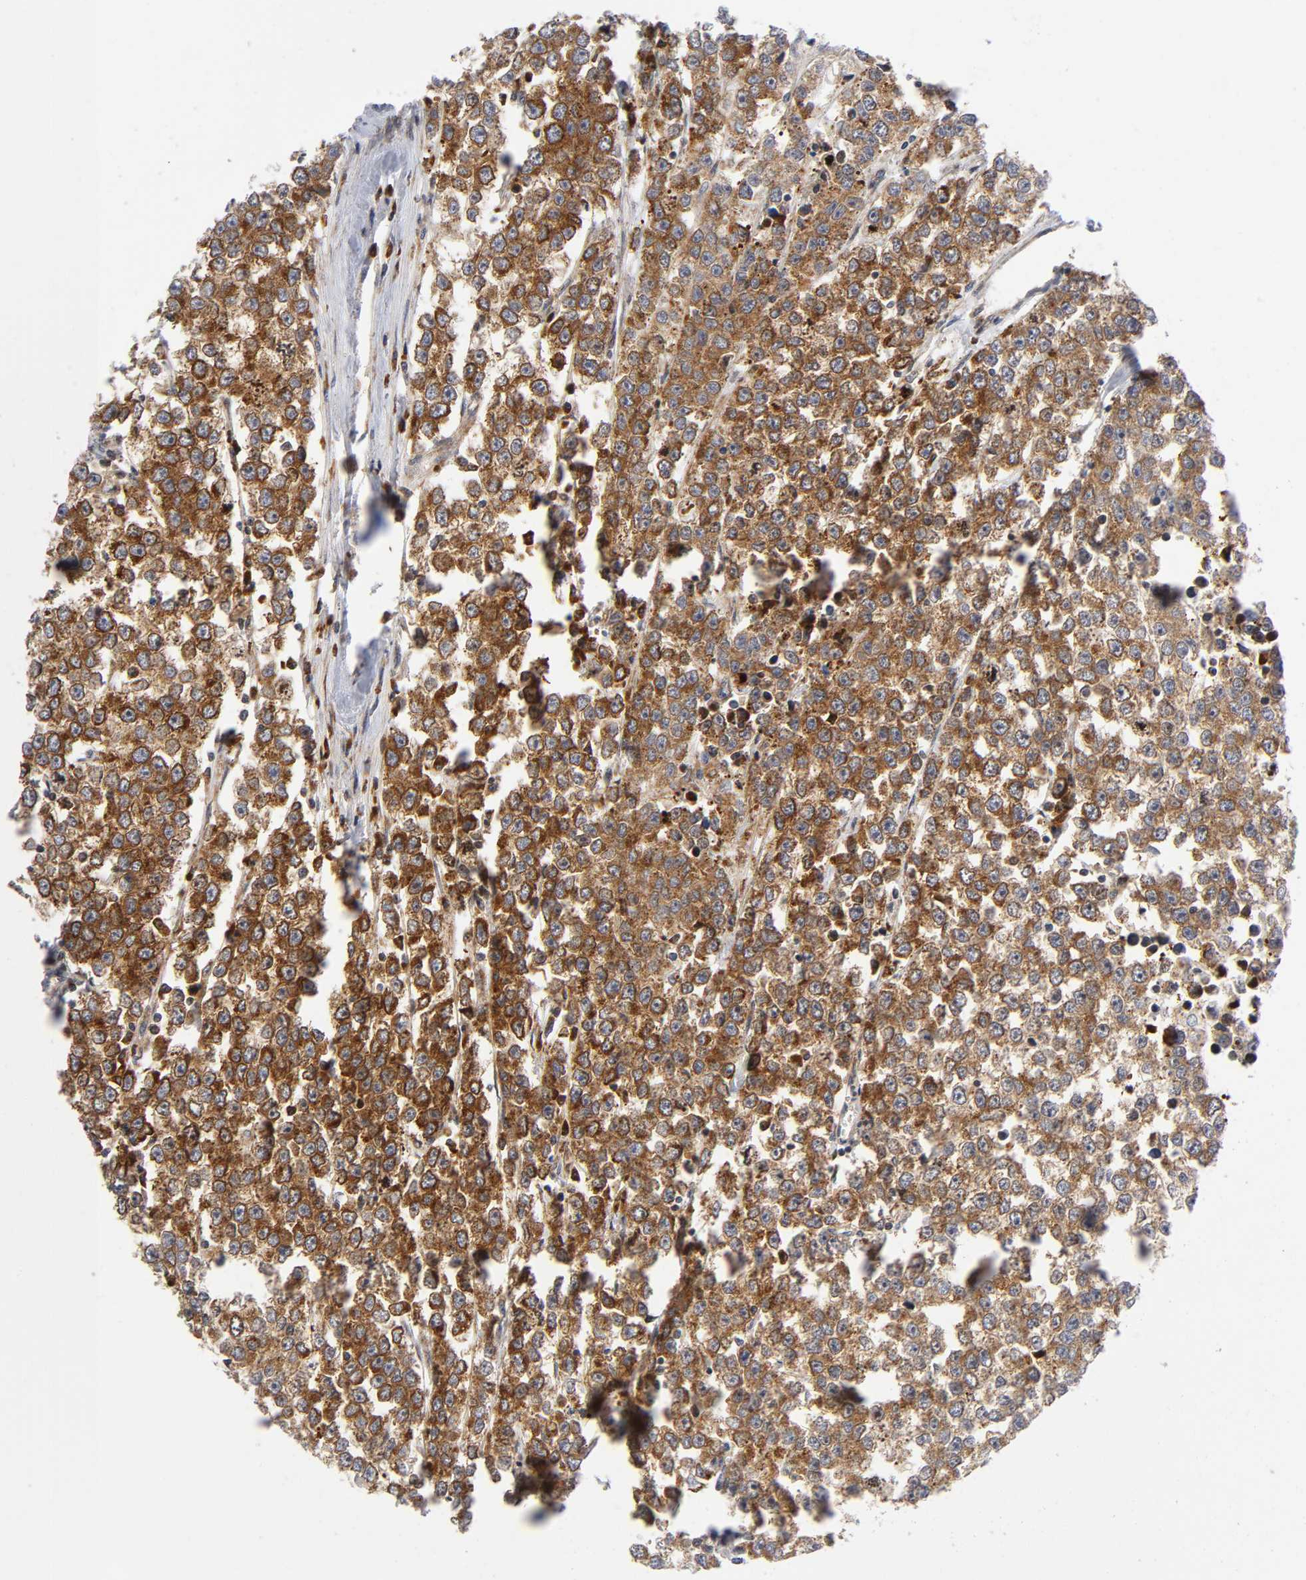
{"staining": {"intensity": "moderate", "quantity": ">75%", "location": "cytoplasmic/membranous"}, "tissue": "testis cancer", "cell_type": "Tumor cells", "image_type": "cancer", "snomed": [{"axis": "morphology", "description": "Seminoma, NOS"}, {"axis": "morphology", "description": "Carcinoma, Embryonal, NOS"}, {"axis": "topography", "description": "Testis"}], "caption": "IHC micrograph of neoplastic tissue: testis seminoma stained using immunohistochemistry reveals medium levels of moderate protein expression localized specifically in the cytoplasmic/membranous of tumor cells, appearing as a cytoplasmic/membranous brown color.", "gene": "EIF5", "patient": {"sex": "male", "age": 52}}